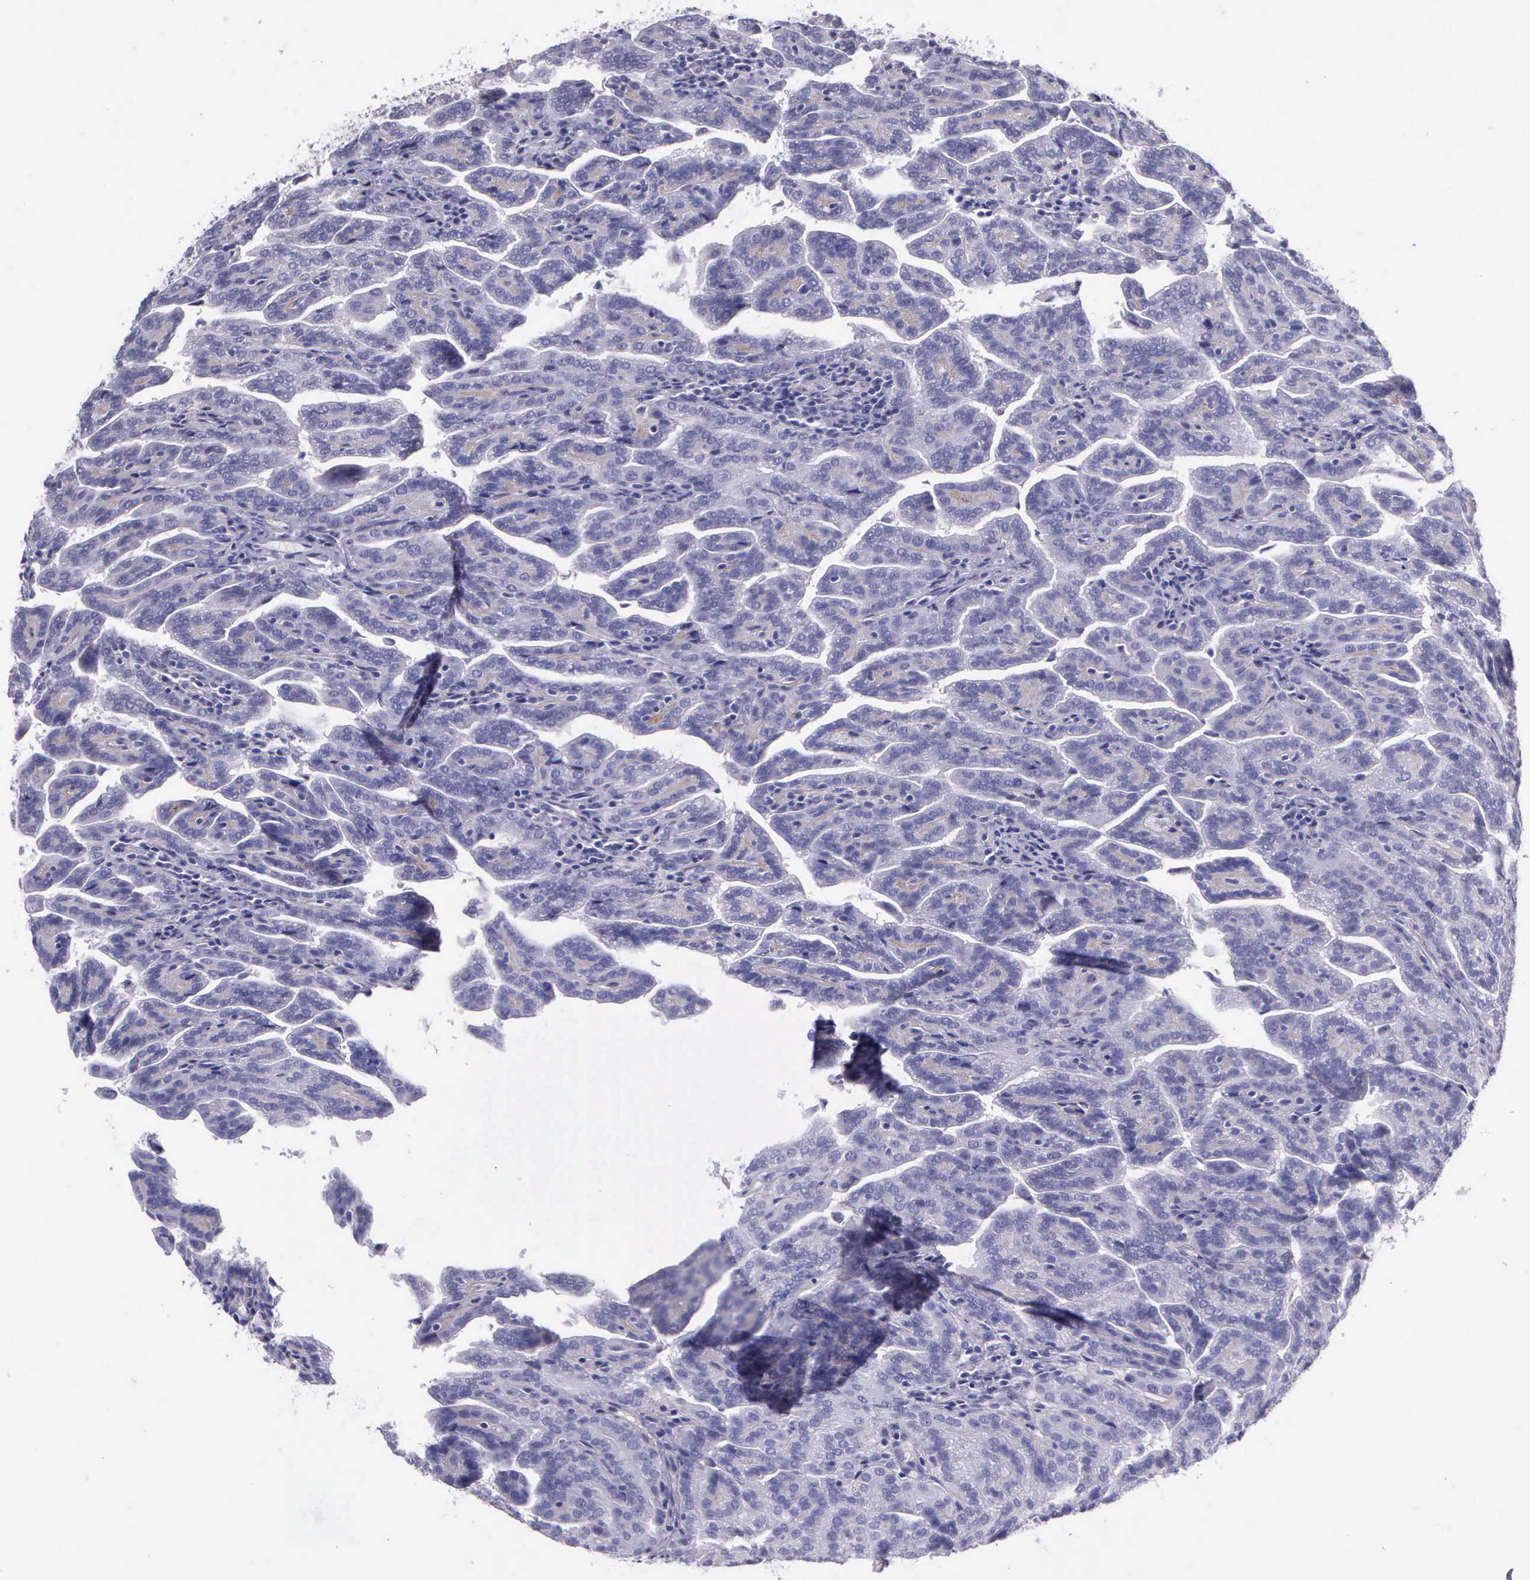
{"staining": {"intensity": "negative", "quantity": "none", "location": "none"}, "tissue": "renal cancer", "cell_type": "Tumor cells", "image_type": "cancer", "snomed": [{"axis": "morphology", "description": "Adenocarcinoma, NOS"}, {"axis": "topography", "description": "Kidney"}], "caption": "This photomicrograph is of renal cancer stained with IHC to label a protein in brown with the nuclei are counter-stained blue. There is no positivity in tumor cells.", "gene": "THSD7A", "patient": {"sex": "male", "age": 61}}